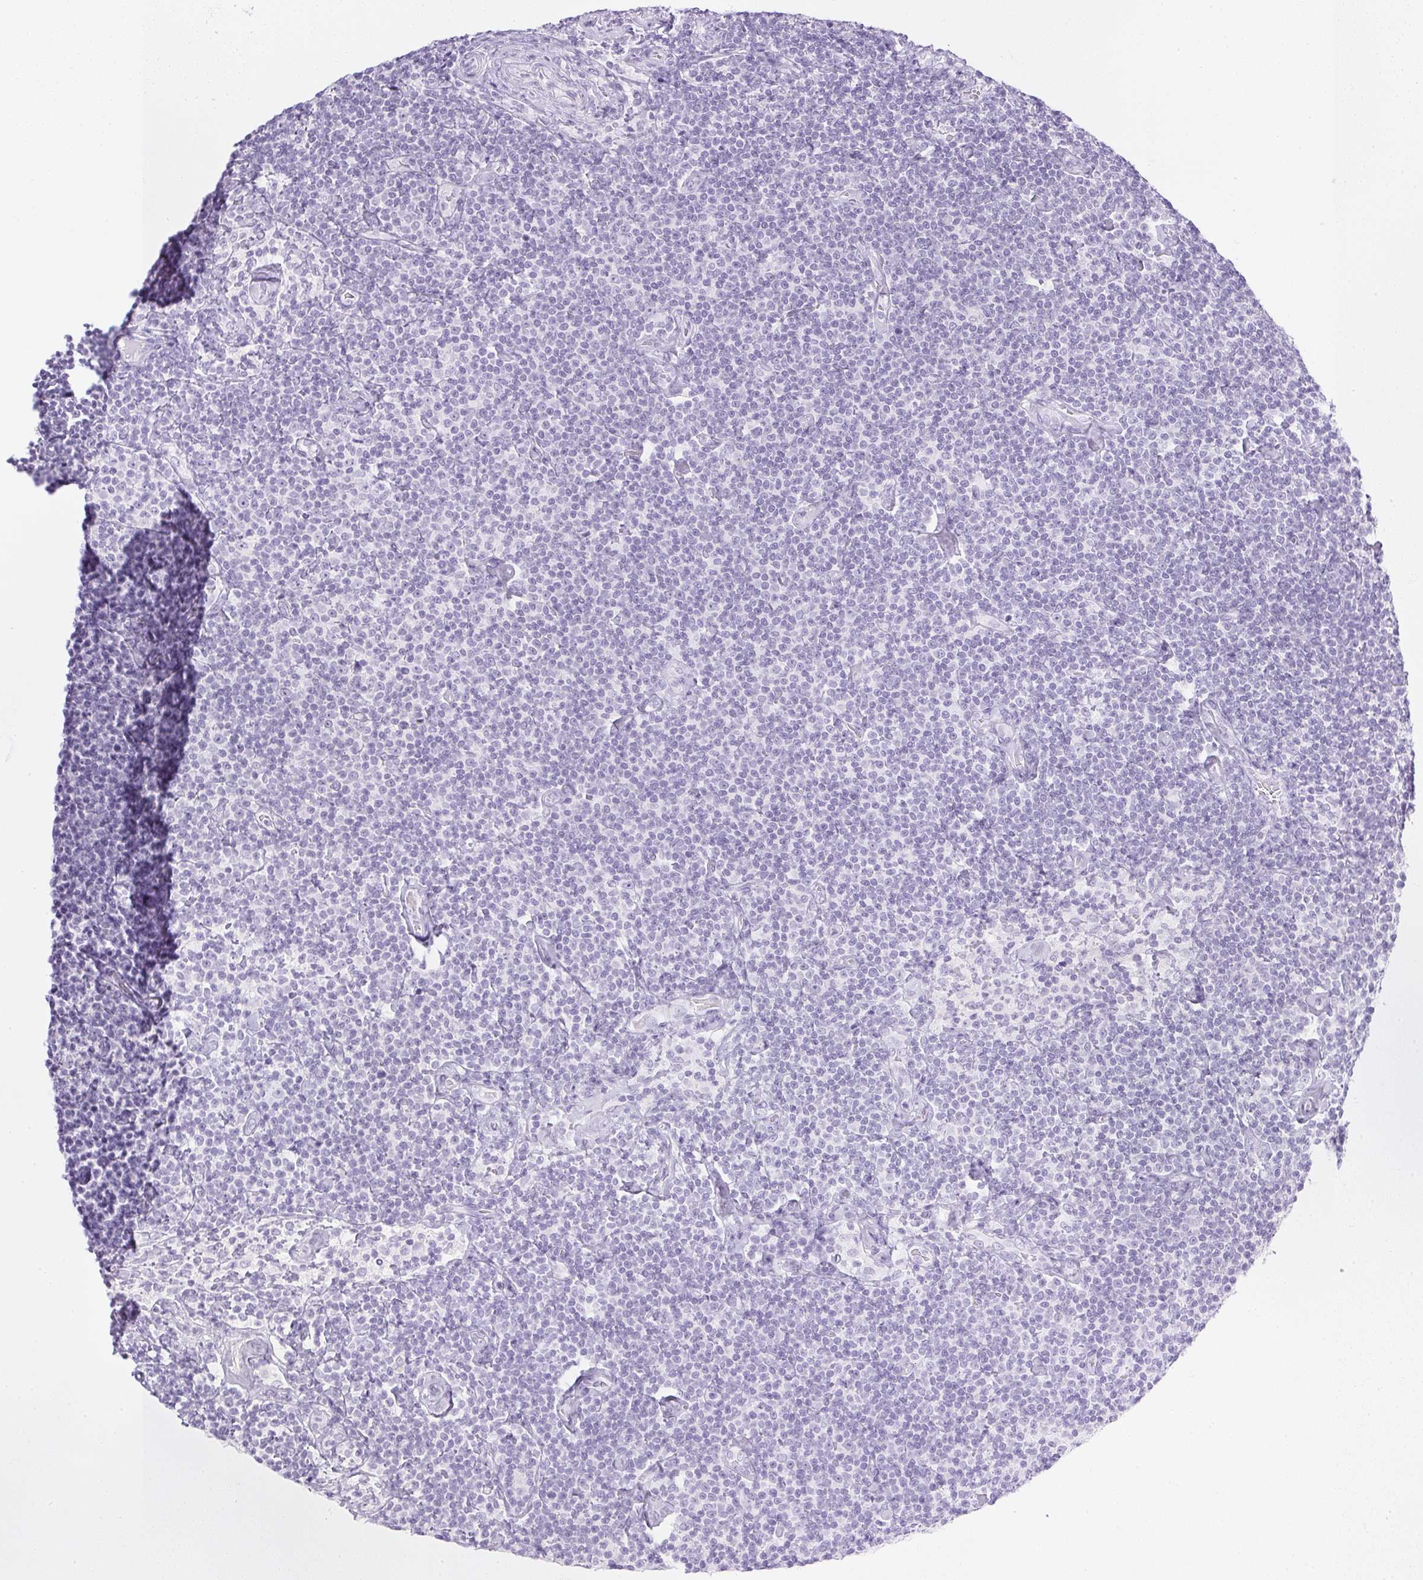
{"staining": {"intensity": "negative", "quantity": "none", "location": "none"}, "tissue": "lymphoma", "cell_type": "Tumor cells", "image_type": "cancer", "snomed": [{"axis": "morphology", "description": "Malignant lymphoma, non-Hodgkin's type, Low grade"}, {"axis": "topography", "description": "Lymph node"}], "caption": "This histopathology image is of low-grade malignant lymphoma, non-Hodgkin's type stained with IHC to label a protein in brown with the nuclei are counter-stained blue. There is no positivity in tumor cells.", "gene": "CPB1", "patient": {"sex": "male", "age": 81}}